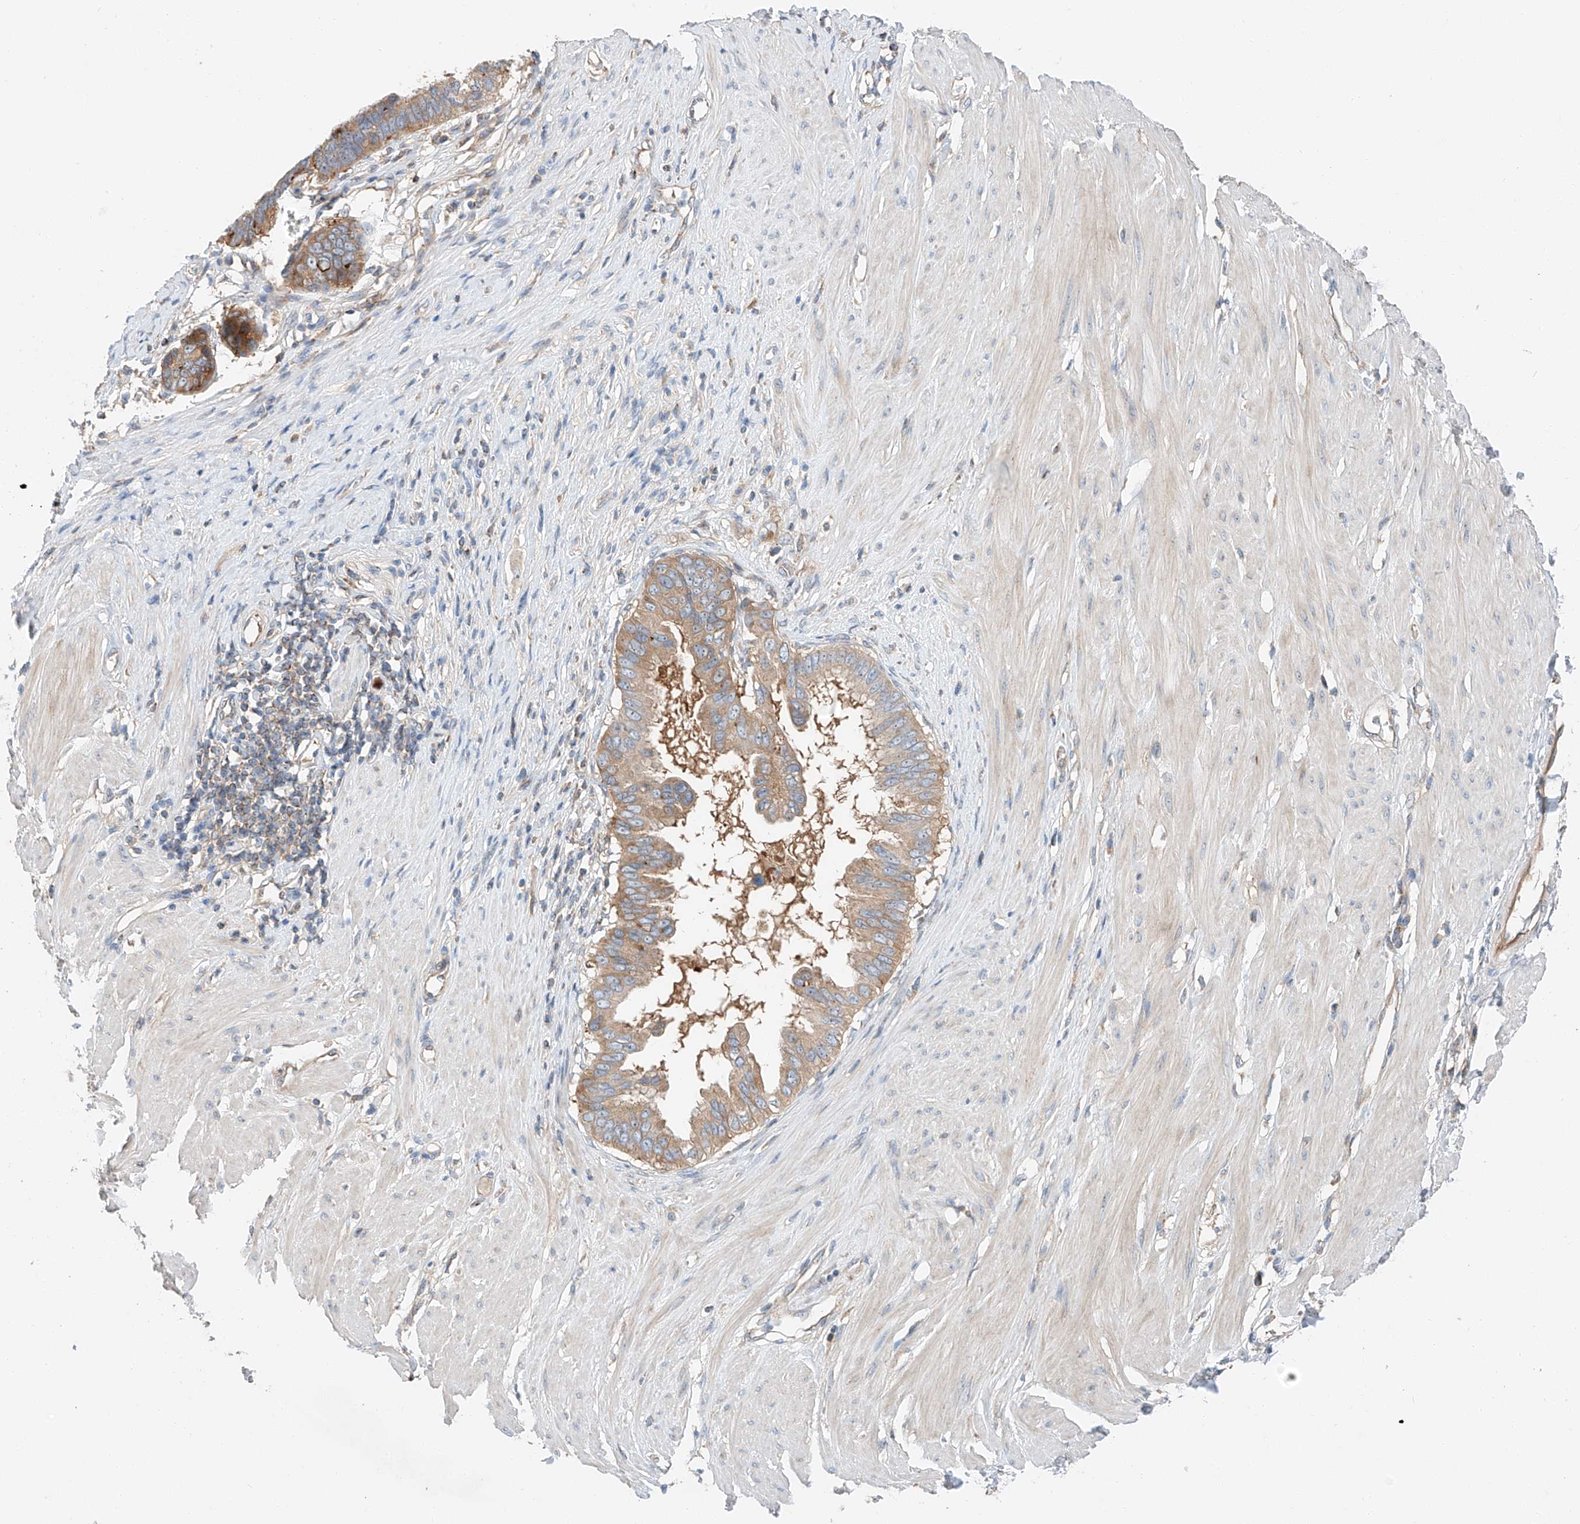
{"staining": {"intensity": "moderate", "quantity": ">75%", "location": "cytoplasmic/membranous"}, "tissue": "pancreatic cancer", "cell_type": "Tumor cells", "image_type": "cancer", "snomed": [{"axis": "morphology", "description": "Adenocarcinoma, NOS"}, {"axis": "topography", "description": "Pancreas"}], "caption": "About >75% of tumor cells in human pancreatic adenocarcinoma exhibit moderate cytoplasmic/membranous protein expression as visualized by brown immunohistochemical staining.", "gene": "RUSC1", "patient": {"sex": "female", "age": 56}}